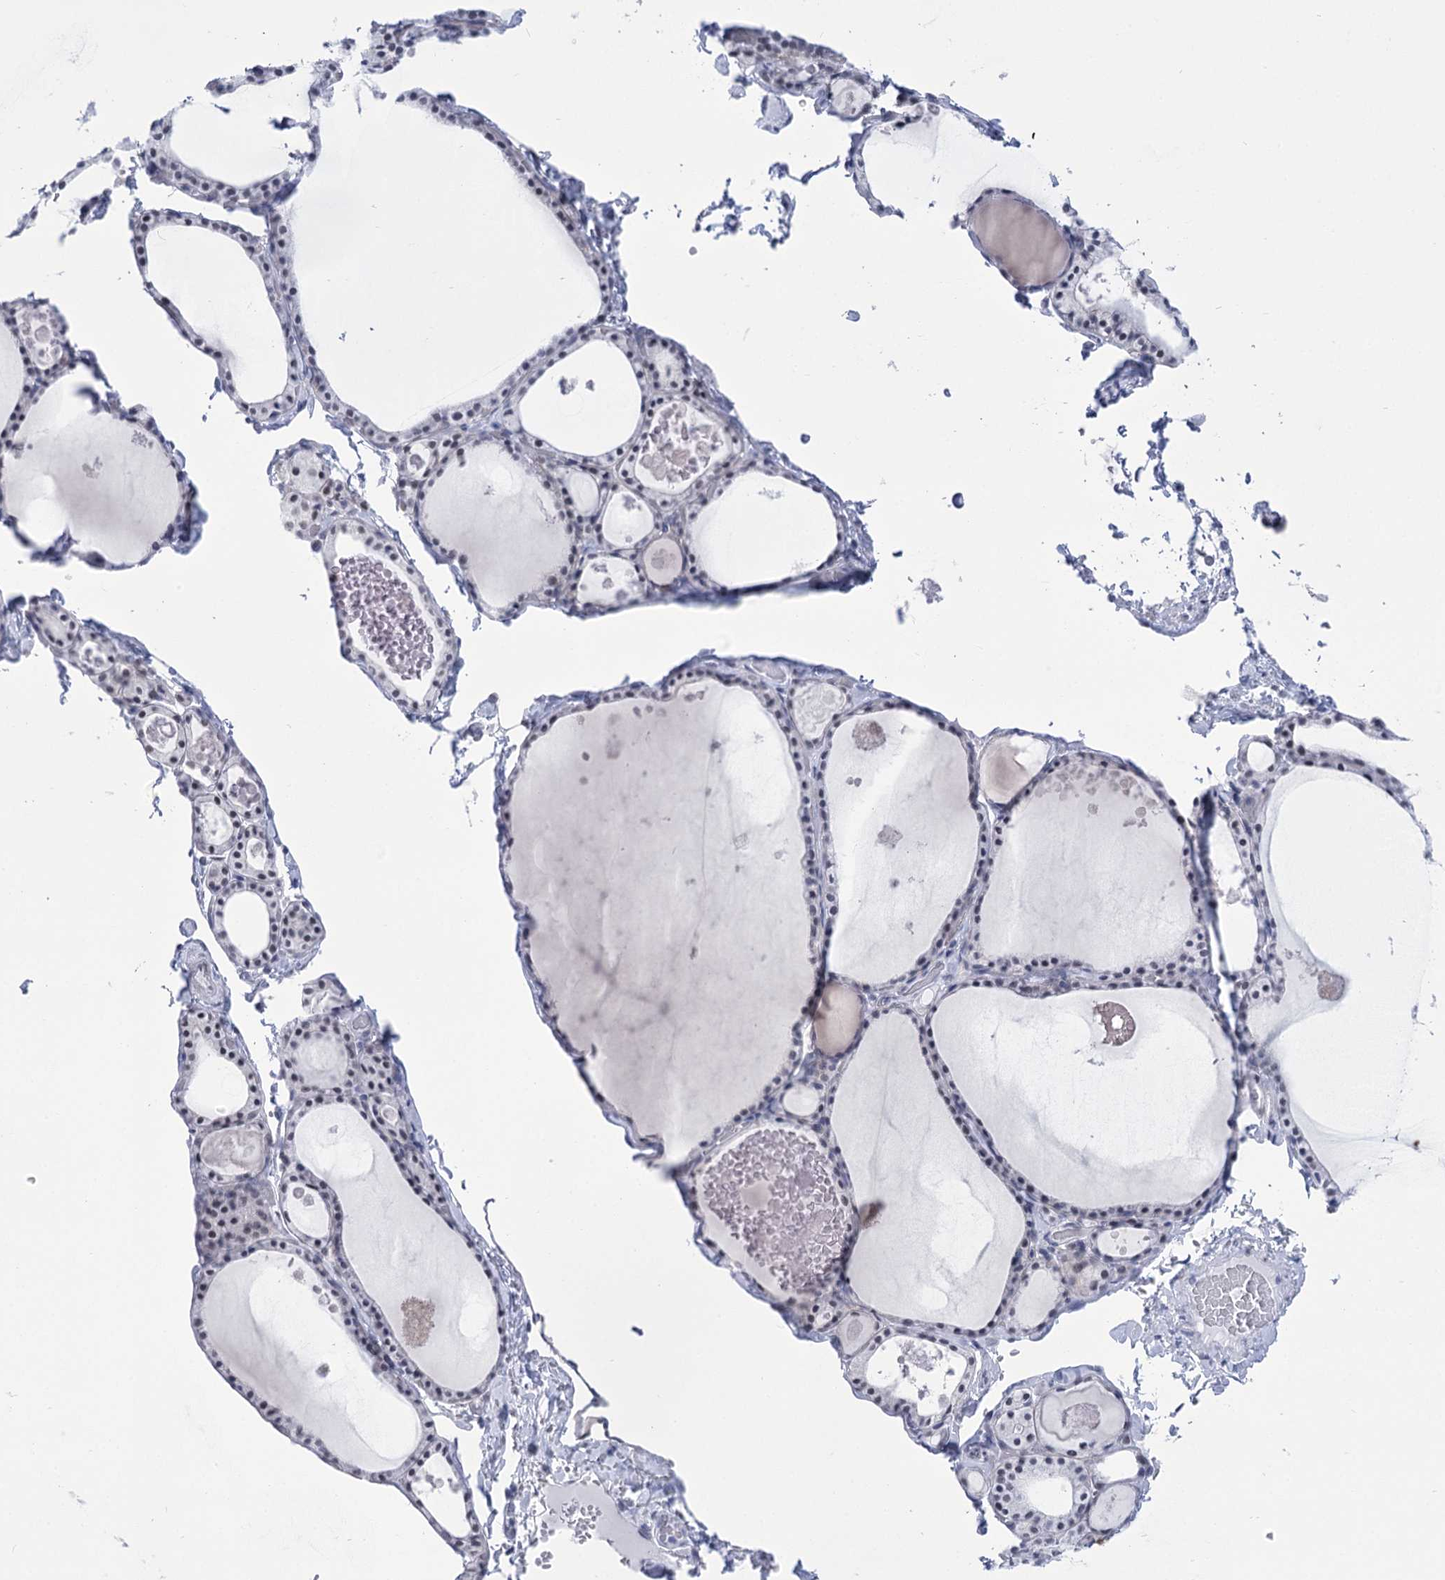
{"staining": {"intensity": "negative", "quantity": "none", "location": "none"}, "tissue": "thyroid gland", "cell_type": "Glandular cells", "image_type": "normal", "snomed": [{"axis": "morphology", "description": "Normal tissue, NOS"}, {"axis": "topography", "description": "Thyroid gland"}], "caption": "Glandular cells are negative for protein expression in normal human thyroid gland. (DAB (3,3'-diaminobenzidine) immunohistochemistry (IHC) with hematoxylin counter stain).", "gene": "HORMAD1", "patient": {"sex": "male", "age": 56}}